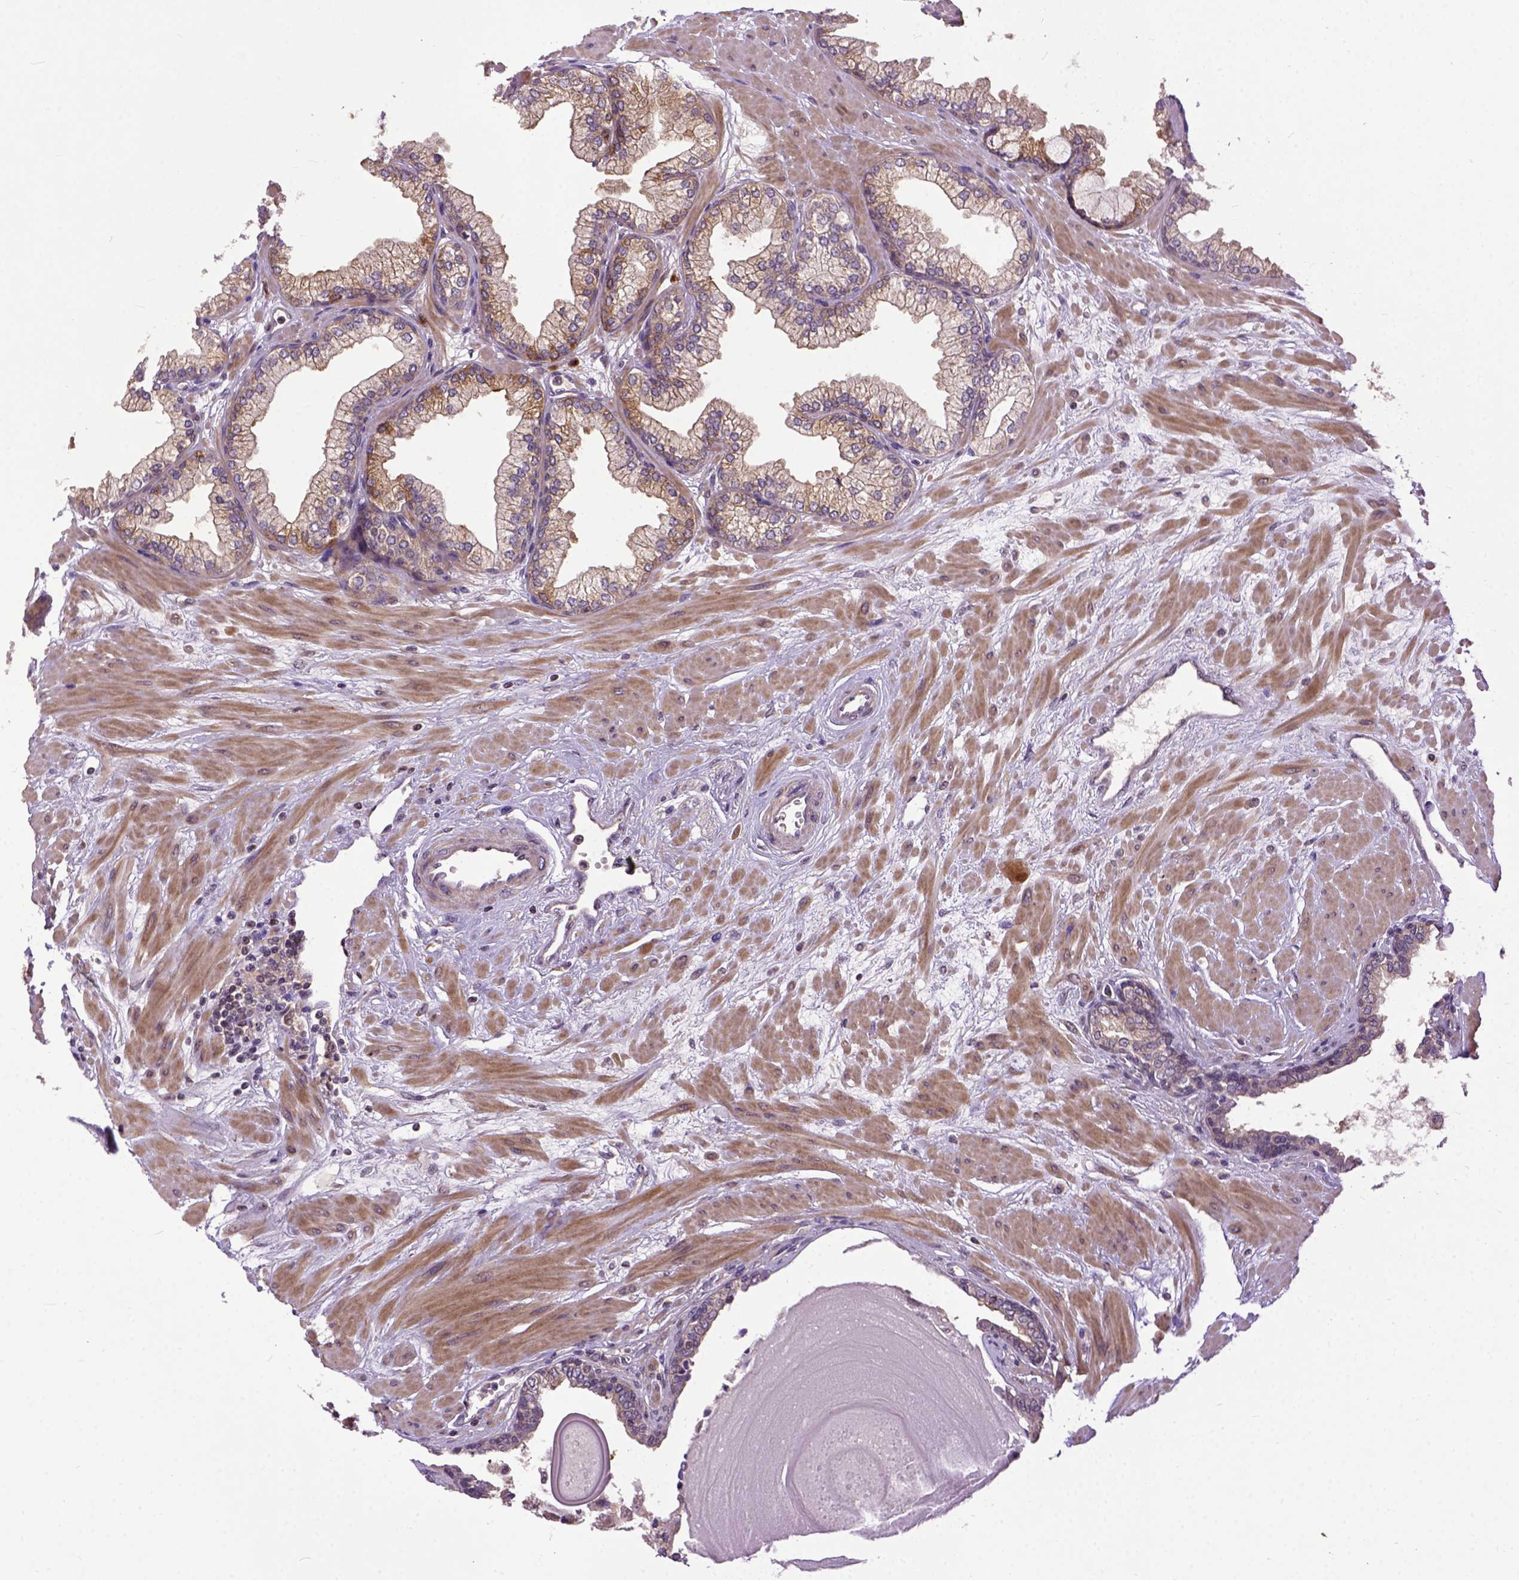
{"staining": {"intensity": "moderate", "quantity": ">75%", "location": "cytoplasmic/membranous"}, "tissue": "prostate", "cell_type": "Glandular cells", "image_type": "normal", "snomed": [{"axis": "morphology", "description": "Normal tissue, NOS"}, {"axis": "topography", "description": "Prostate"}, {"axis": "topography", "description": "Peripheral nerve tissue"}], "caption": "Prostate was stained to show a protein in brown. There is medium levels of moderate cytoplasmic/membranous staining in about >75% of glandular cells.", "gene": "CPNE1", "patient": {"sex": "male", "age": 61}}